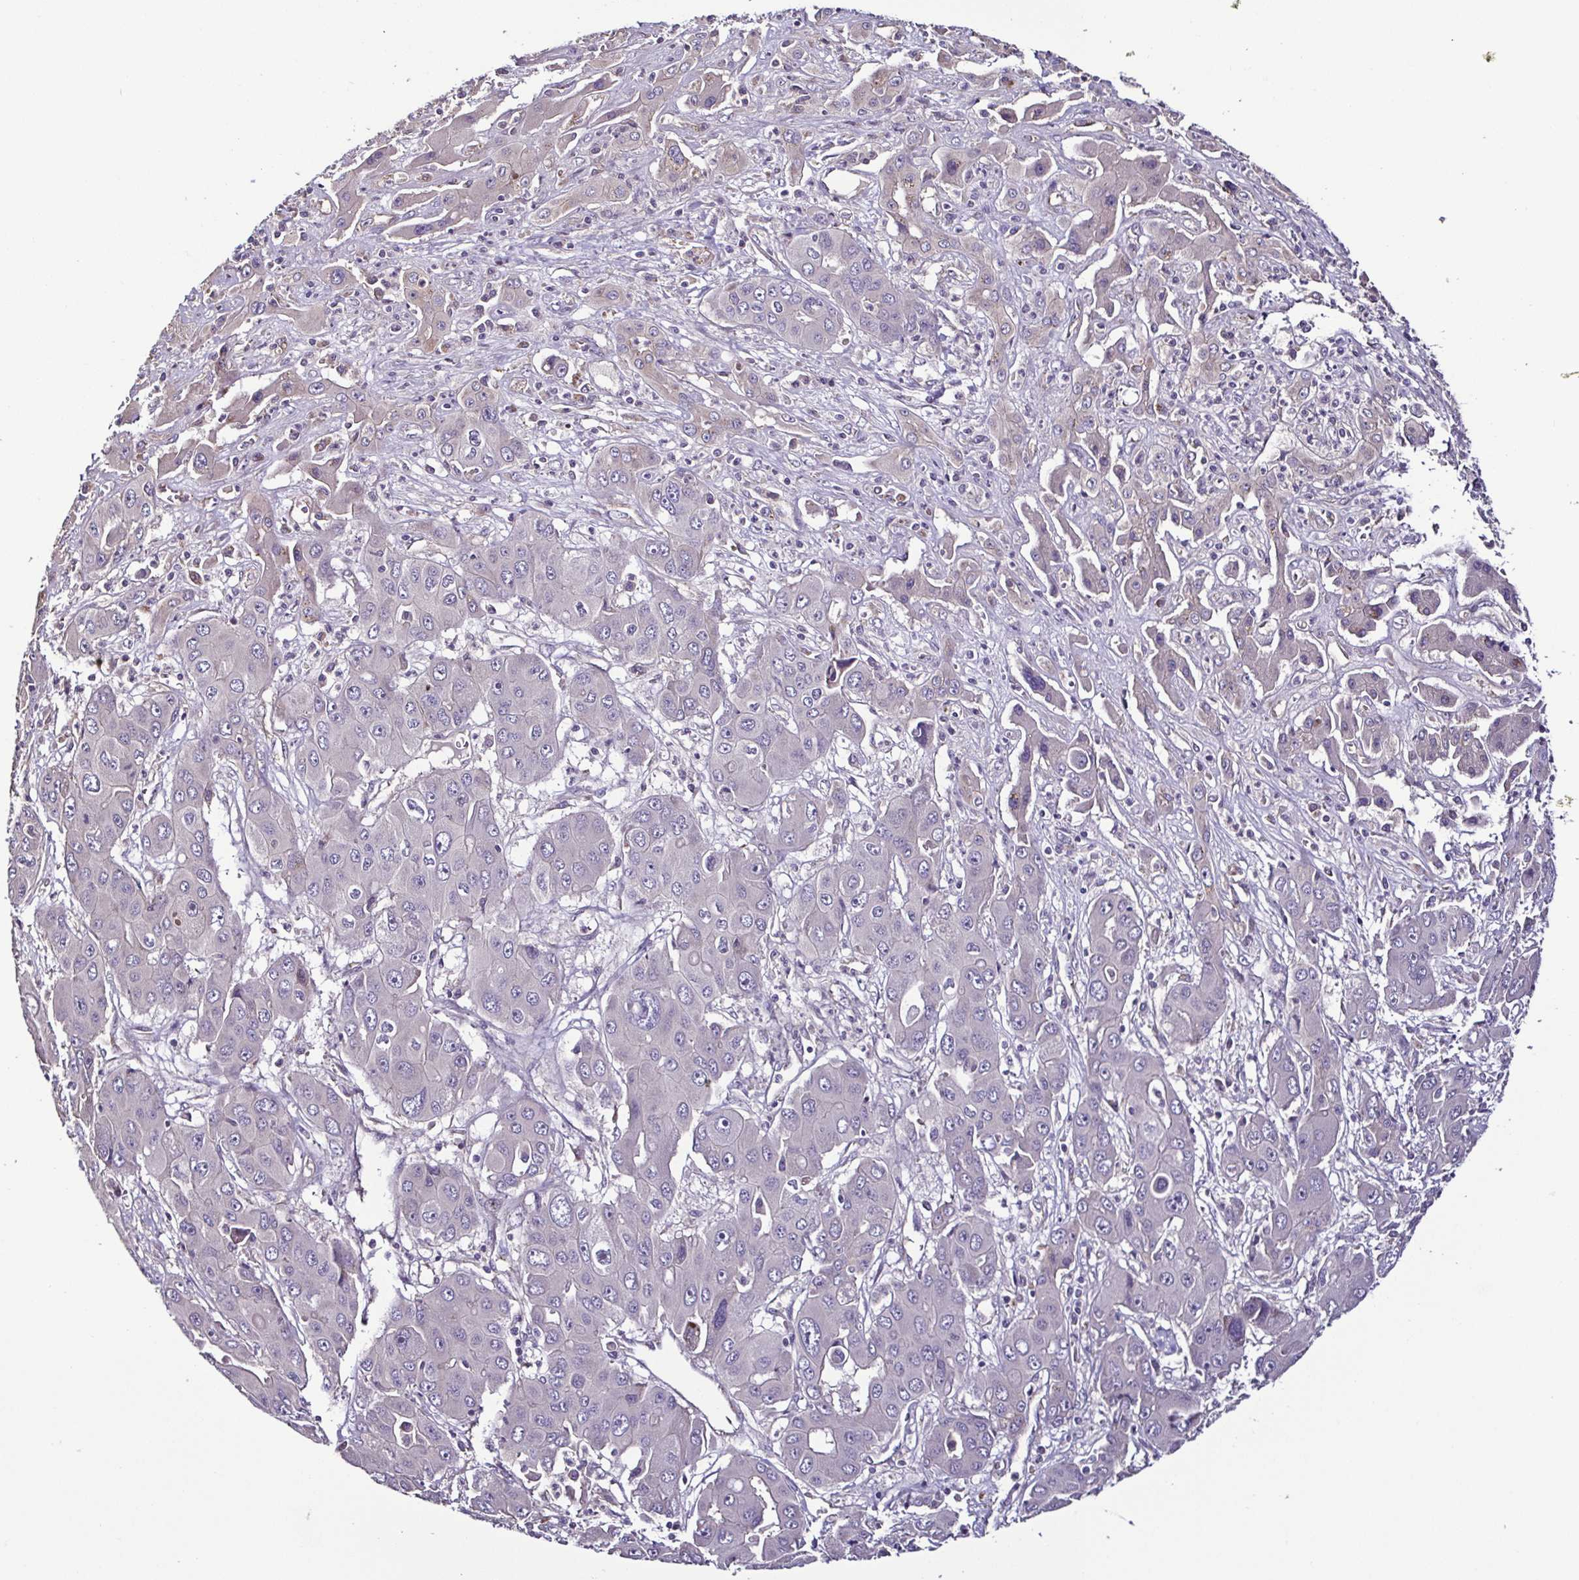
{"staining": {"intensity": "negative", "quantity": "none", "location": "none"}, "tissue": "liver cancer", "cell_type": "Tumor cells", "image_type": "cancer", "snomed": [{"axis": "morphology", "description": "Cholangiocarcinoma"}, {"axis": "topography", "description": "Liver"}], "caption": "Immunohistochemistry photomicrograph of human liver cancer stained for a protein (brown), which demonstrates no positivity in tumor cells. Nuclei are stained in blue.", "gene": "LMOD2", "patient": {"sex": "male", "age": 67}}